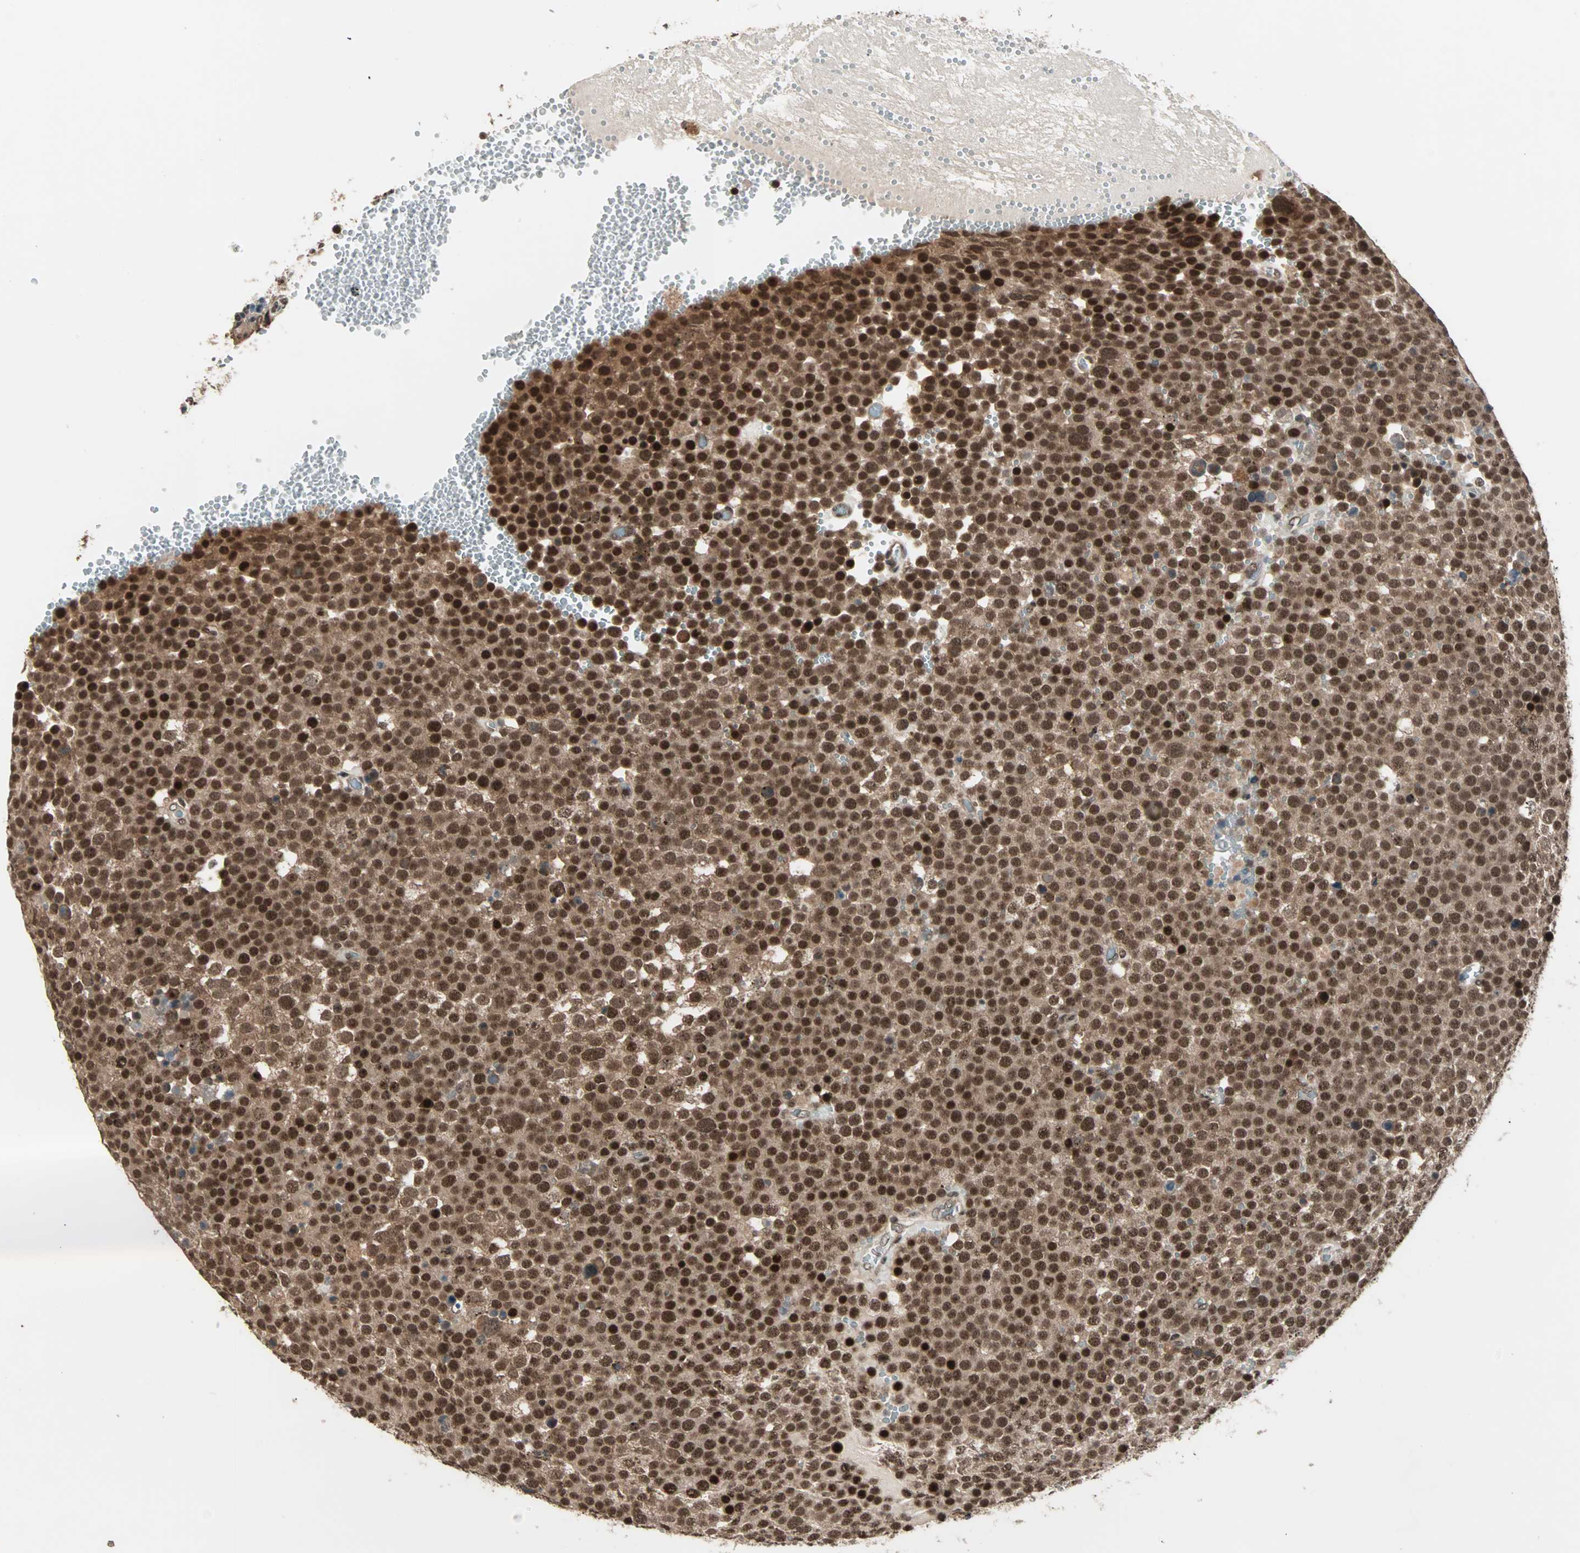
{"staining": {"intensity": "strong", "quantity": ">75%", "location": "cytoplasmic/membranous,nuclear"}, "tissue": "testis cancer", "cell_type": "Tumor cells", "image_type": "cancer", "snomed": [{"axis": "morphology", "description": "Seminoma, NOS"}, {"axis": "topography", "description": "Testis"}], "caption": "A high-resolution photomicrograph shows IHC staining of testis seminoma, which displays strong cytoplasmic/membranous and nuclear expression in approximately >75% of tumor cells.", "gene": "ZNF44", "patient": {"sex": "male", "age": 71}}